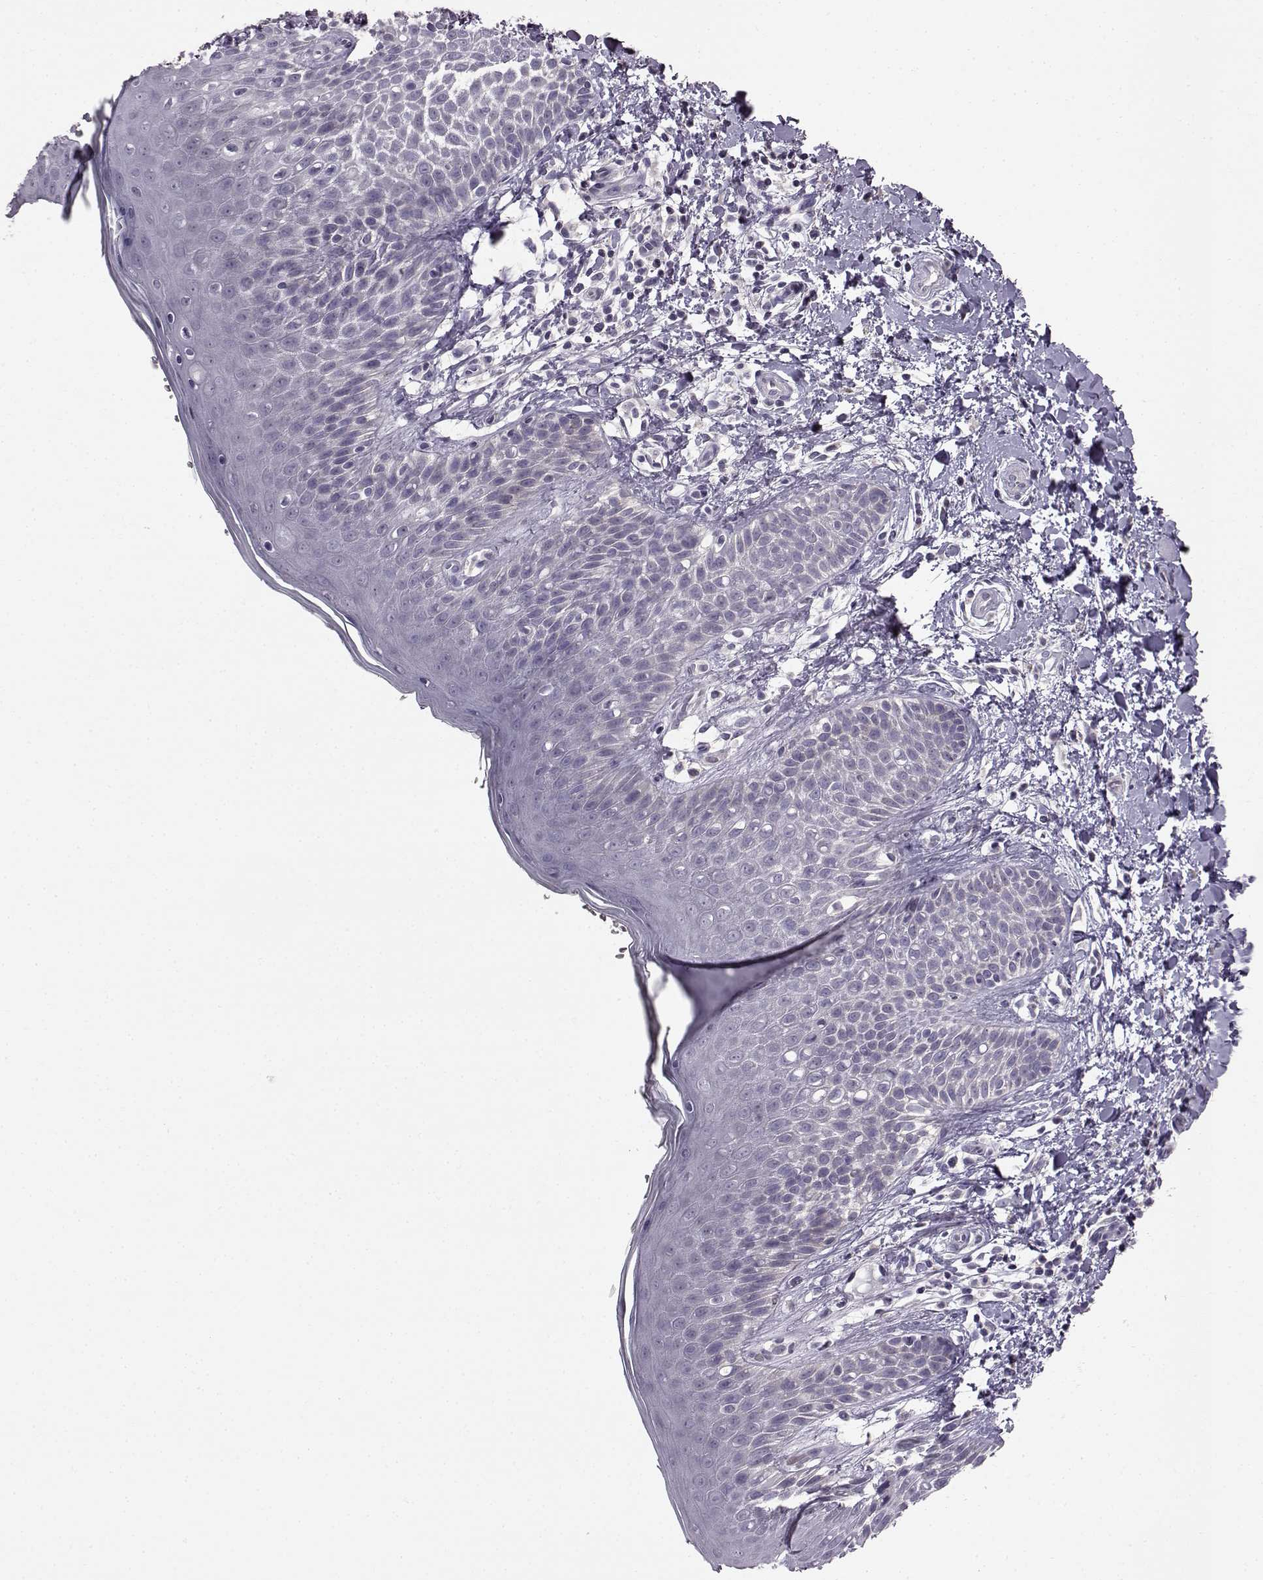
{"staining": {"intensity": "negative", "quantity": "none", "location": "none"}, "tissue": "skin", "cell_type": "Epidermal cells", "image_type": "normal", "snomed": [{"axis": "morphology", "description": "Normal tissue, NOS"}, {"axis": "topography", "description": "Anal"}], "caption": "The micrograph demonstrates no staining of epidermal cells in benign skin. The staining is performed using DAB (3,3'-diaminobenzidine) brown chromogen with nuclei counter-stained in using hematoxylin.", "gene": "ADGRG2", "patient": {"sex": "male", "age": 36}}